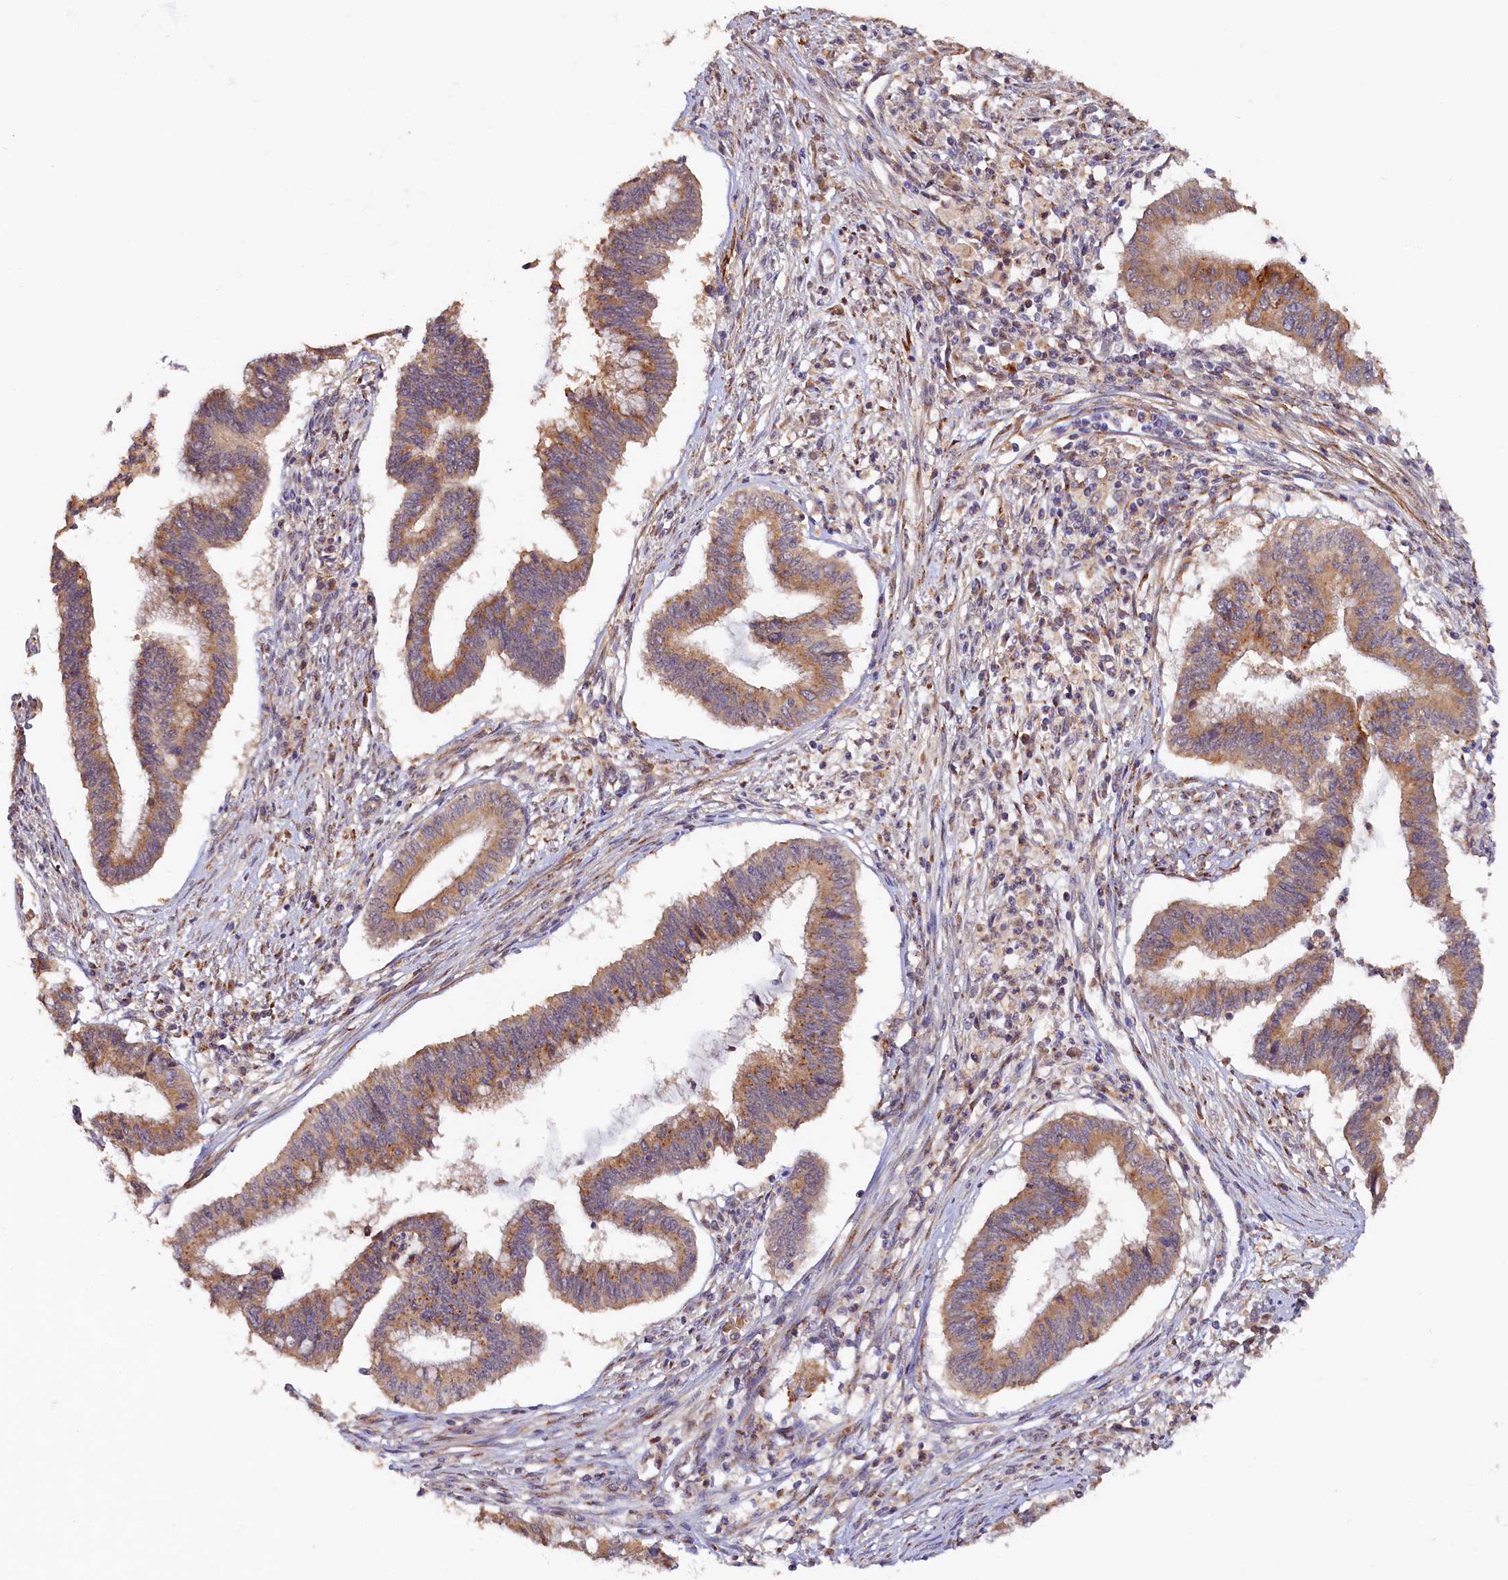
{"staining": {"intensity": "moderate", "quantity": ">75%", "location": "cytoplasmic/membranous"}, "tissue": "cervical cancer", "cell_type": "Tumor cells", "image_type": "cancer", "snomed": [{"axis": "morphology", "description": "Adenocarcinoma, NOS"}, {"axis": "topography", "description": "Cervix"}], "caption": "Cervical cancer was stained to show a protein in brown. There is medium levels of moderate cytoplasmic/membranous expression in approximately >75% of tumor cells. (Brightfield microscopy of DAB IHC at high magnification).", "gene": "TANGO6", "patient": {"sex": "female", "age": 36}}